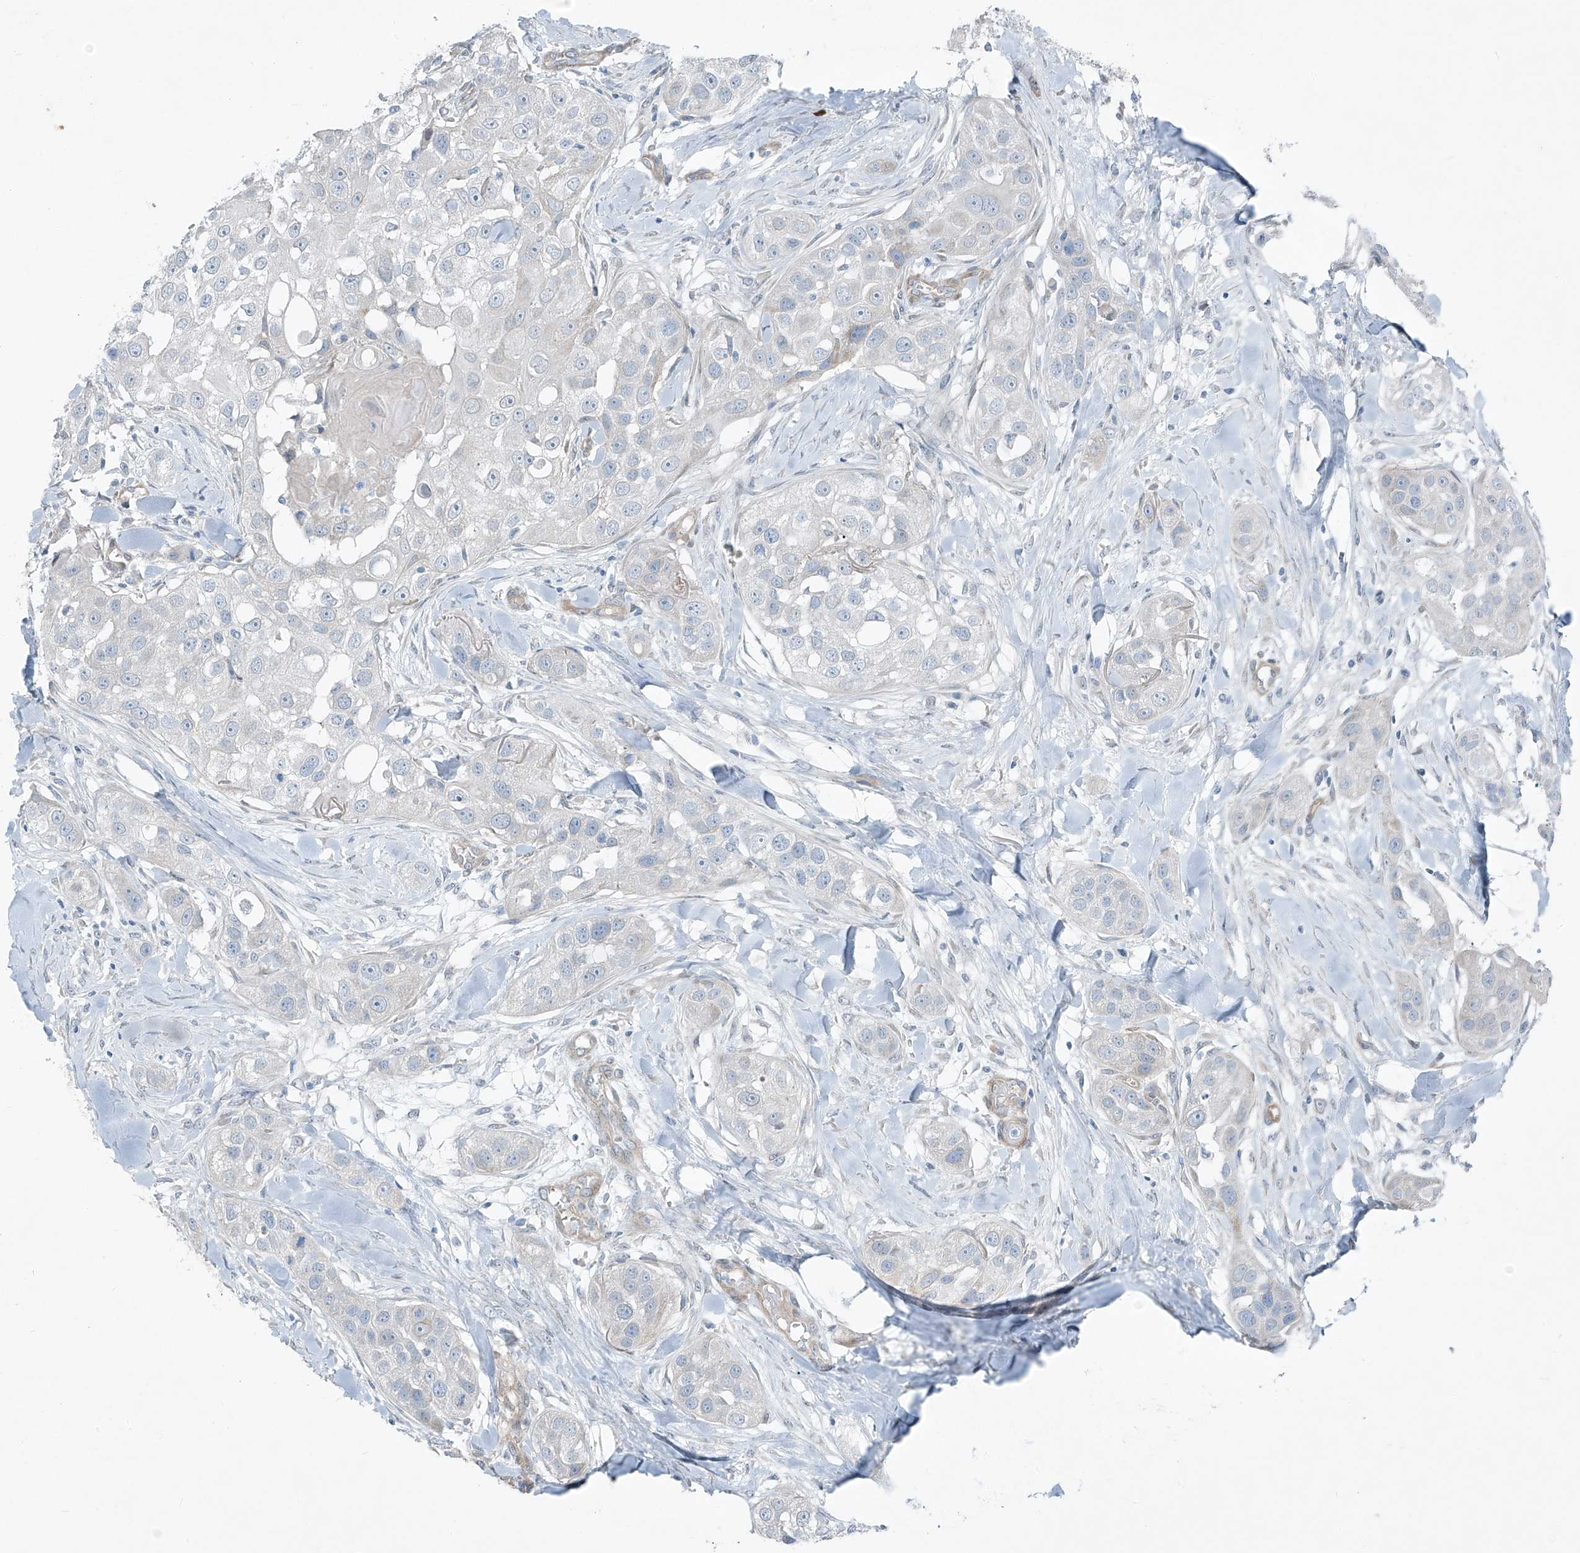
{"staining": {"intensity": "negative", "quantity": "none", "location": "none"}, "tissue": "head and neck cancer", "cell_type": "Tumor cells", "image_type": "cancer", "snomed": [{"axis": "morphology", "description": "Normal tissue, NOS"}, {"axis": "morphology", "description": "Squamous cell carcinoma, NOS"}, {"axis": "topography", "description": "Skeletal muscle"}, {"axis": "topography", "description": "Head-Neck"}], "caption": "A micrograph of human squamous cell carcinoma (head and neck) is negative for staining in tumor cells. (IHC, brightfield microscopy, high magnification).", "gene": "TNS2", "patient": {"sex": "male", "age": 51}}